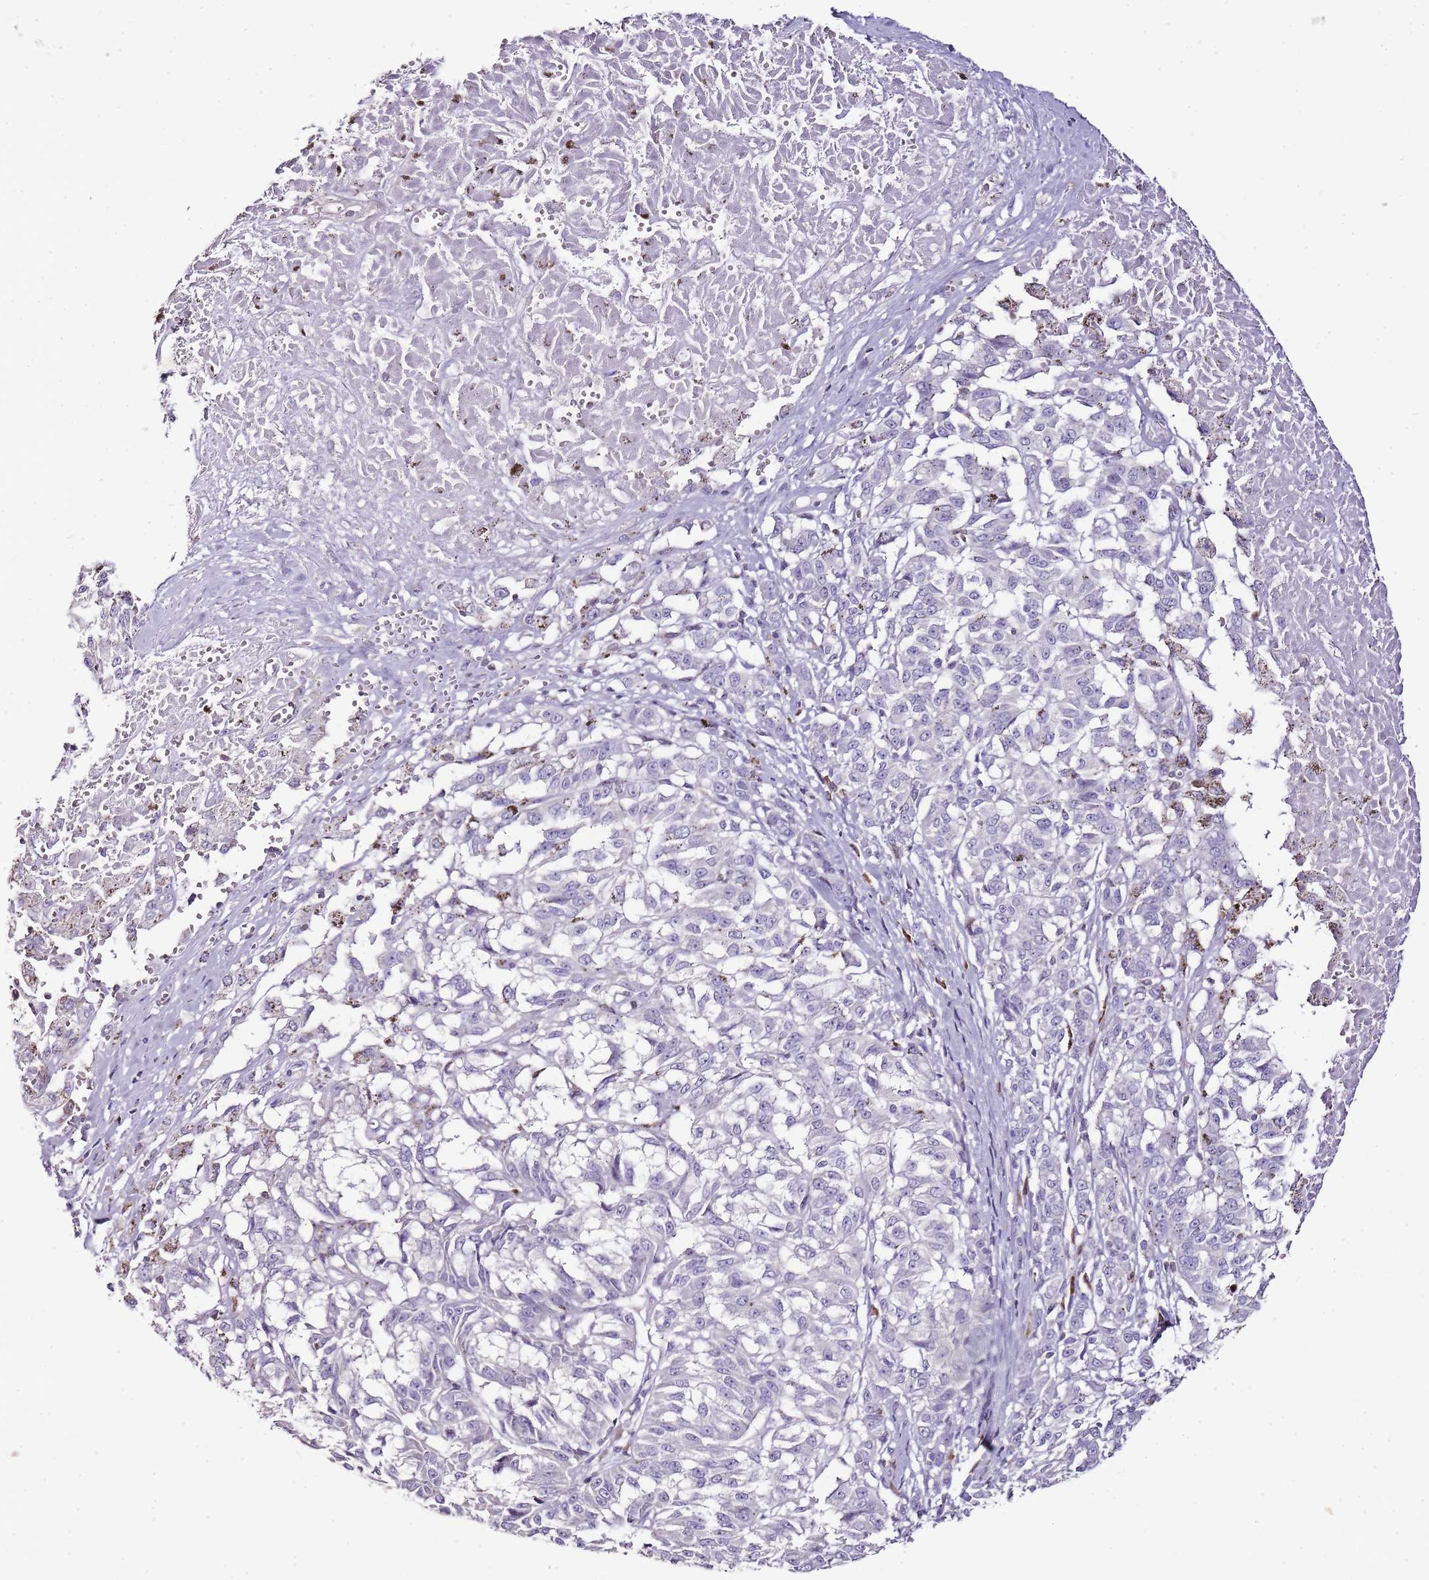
{"staining": {"intensity": "negative", "quantity": "none", "location": "none"}, "tissue": "melanoma", "cell_type": "Tumor cells", "image_type": "cancer", "snomed": [{"axis": "morphology", "description": "Malignant melanoma, NOS"}, {"axis": "topography", "description": "Skin"}], "caption": "IHC image of neoplastic tissue: melanoma stained with DAB (3,3'-diaminobenzidine) exhibits no significant protein positivity in tumor cells. Brightfield microscopy of IHC stained with DAB (3,3'-diaminobenzidine) (brown) and hematoxylin (blue), captured at high magnification.", "gene": "ZBP1", "patient": {"sex": "female", "age": 72}}